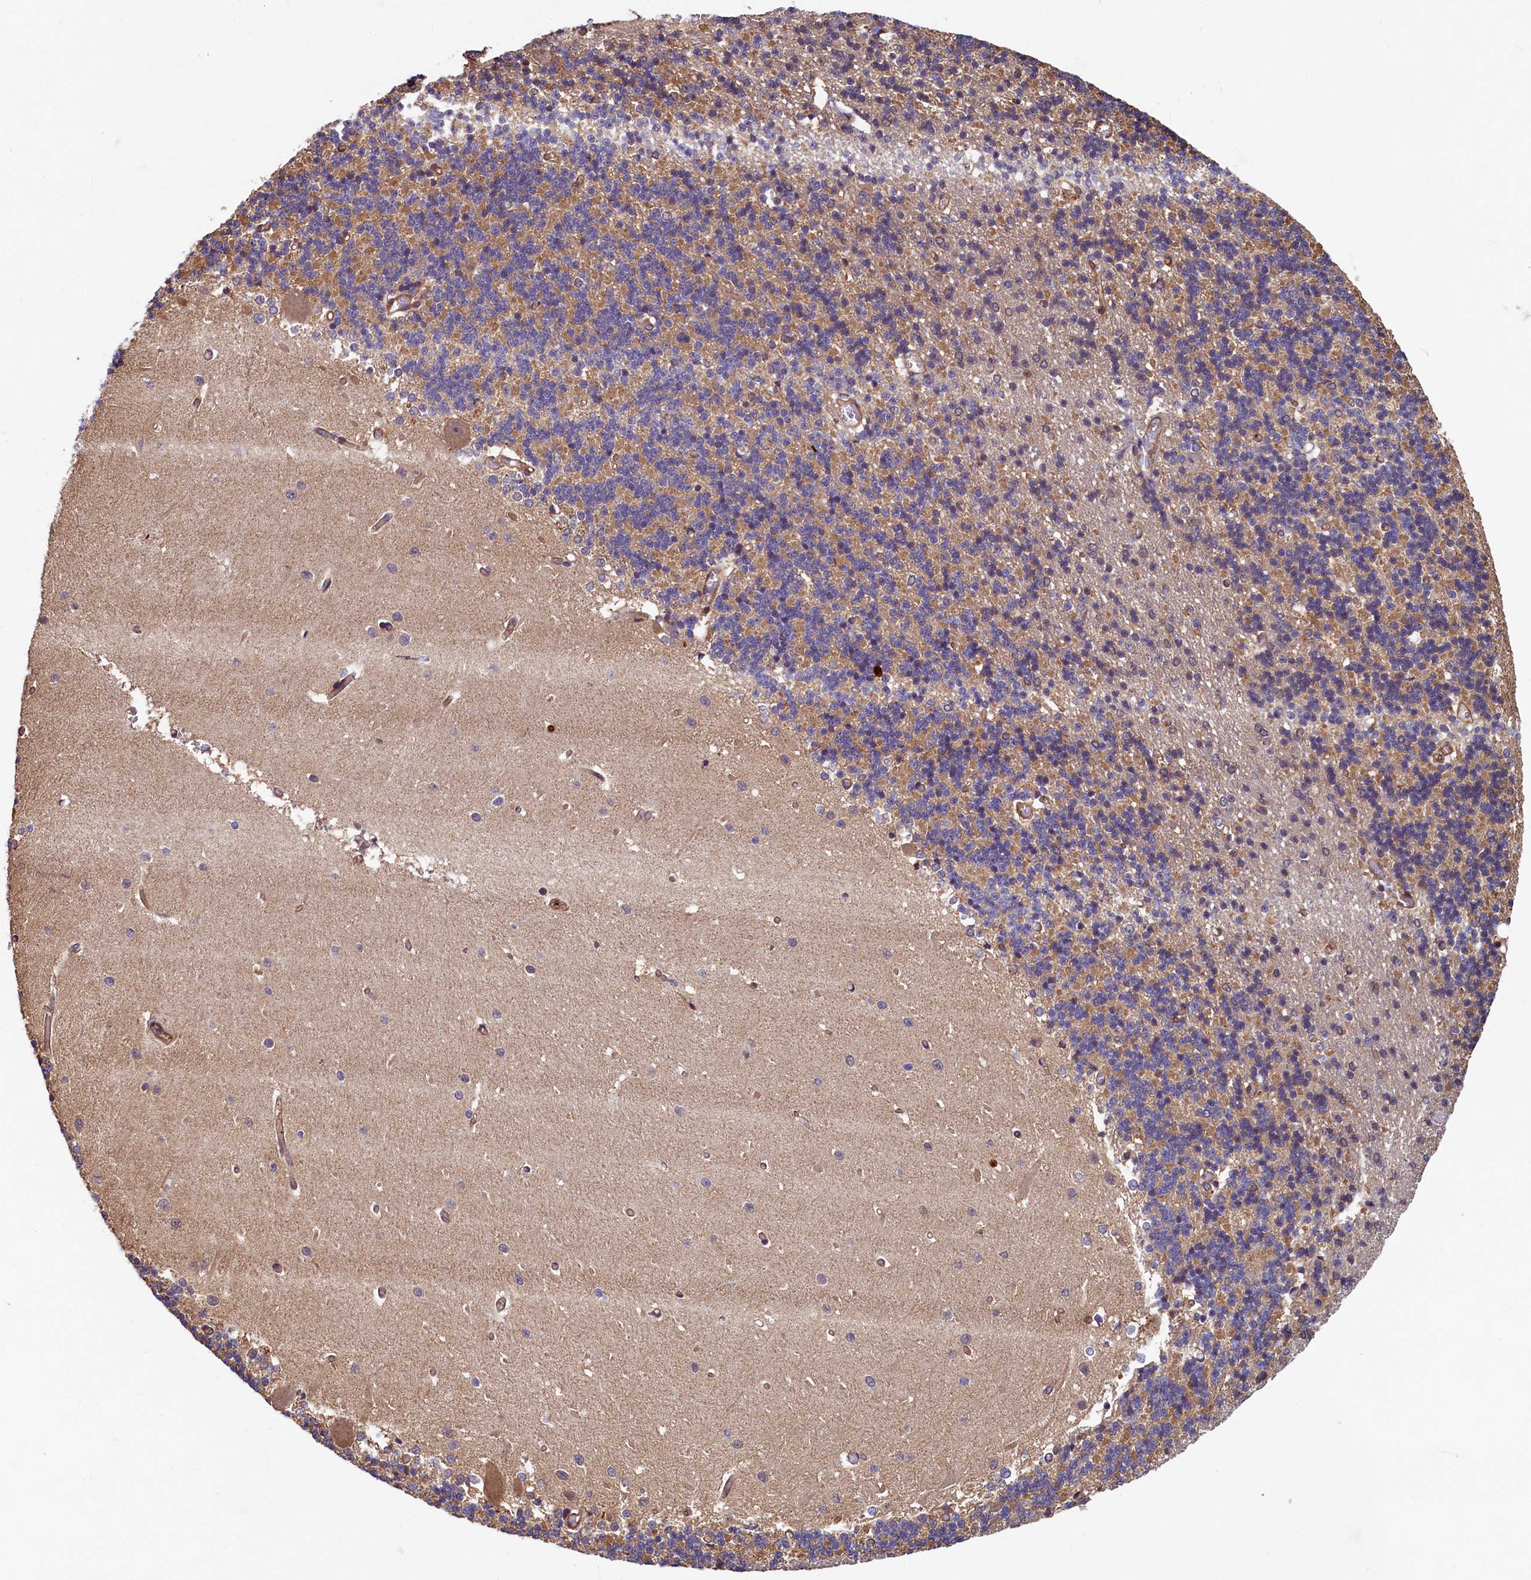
{"staining": {"intensity": "moderate", "quantity": "25%-75%", "location": "cytoplasmic/membranous"}, "tissue": "cerebellum", "cell_type": "Cells in granular layer", "image_type": "normal", "snomed": [{"axis": "morphology", "description": "Normal tissue, NOS"}, {"axis": "topography", "description": "Cerebellum"}], "caption": "Normal cerebellum displays moderate cytoplasmic/membranous staining in approximately 25%-75% of cells in granular layer Nuclei are stained in blue..", "gene": "CCDC102B", "patient": {"sex": "male", "age": 37}}